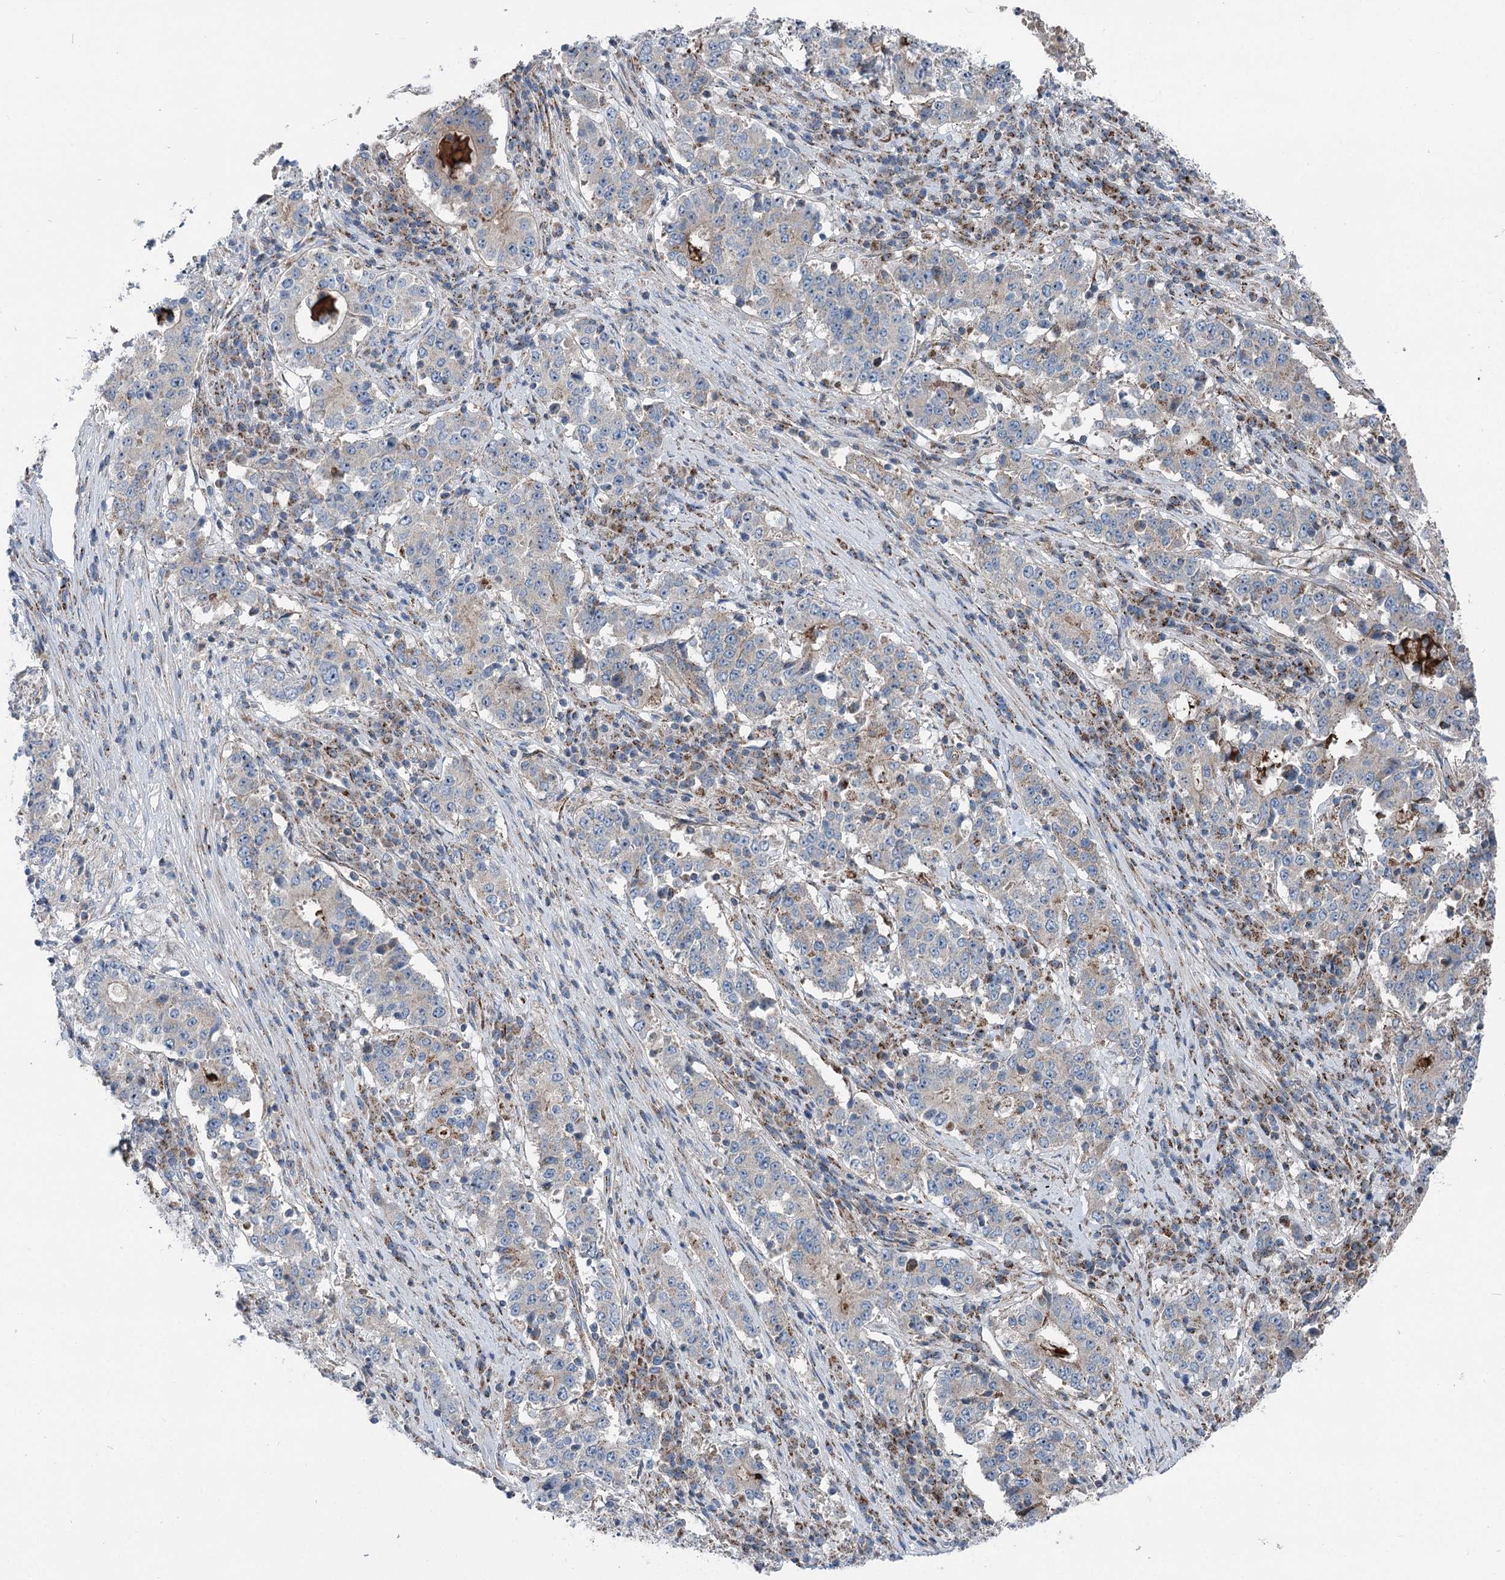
{"staining": {"intensity": "negative", "quantity": "none", "location": "none"}, "tissue": "stomach cancer", "cell_type": "Tumor cells", "image_type": "cancer", "snomed": [{"axis": "morphology", "description": "Adenocarcinoma, NOS"}, {"axis": "topography", "description": "Stomach"}], "caption": "Tumor cells are negative for protein expression in human stomach adenocarcinoma.", "gene": "MARK2", "patient": {"sex": "male", "age": 59}}